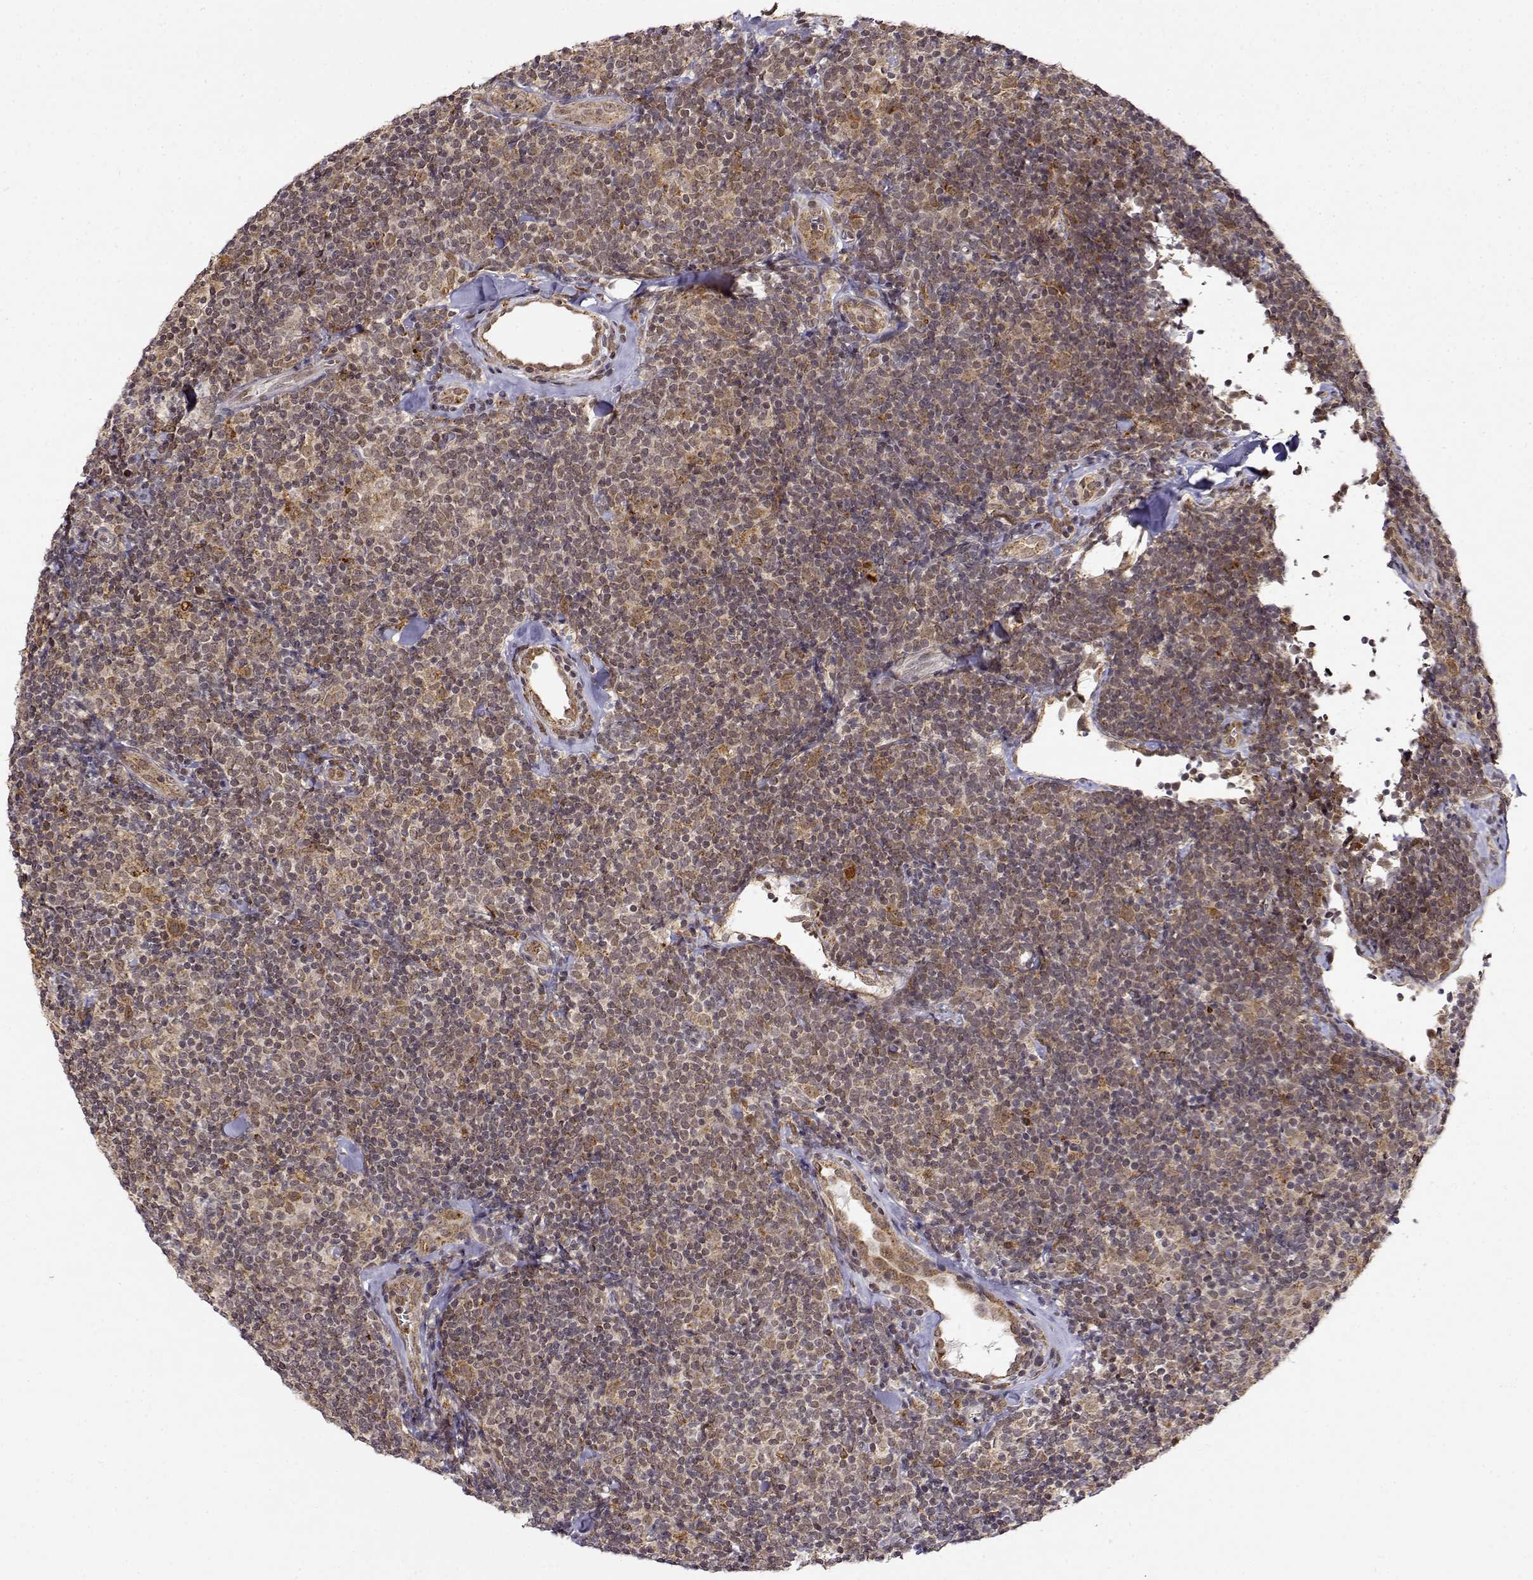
{"staining": {"intensity": "moderate", "quantity": "25%-75%", "location": "cytoplasmic/membranous"}, "tissue": "lymphoma", "cell_type": "Tumor cells", "image_type": "cancer", "snomed": [{"axis": "morphology", "description": "Malignant lymphoma, non-Hodgkin's type, Low grade"}, {"axis": "topography", "description": "Lymph node"}], "caption": "Immunohistochemistry (IHC) micrograph of human malignant lymphoma, non-Hodgkin's type (low-grade) stained for a protein (brown), which shows medium levels of moderate cytoplasmic/membranous positivity in approximately 25%-75% of tumor cells.", "gene": "RNF13", "patient": {"sex": "female", "age": 56}}